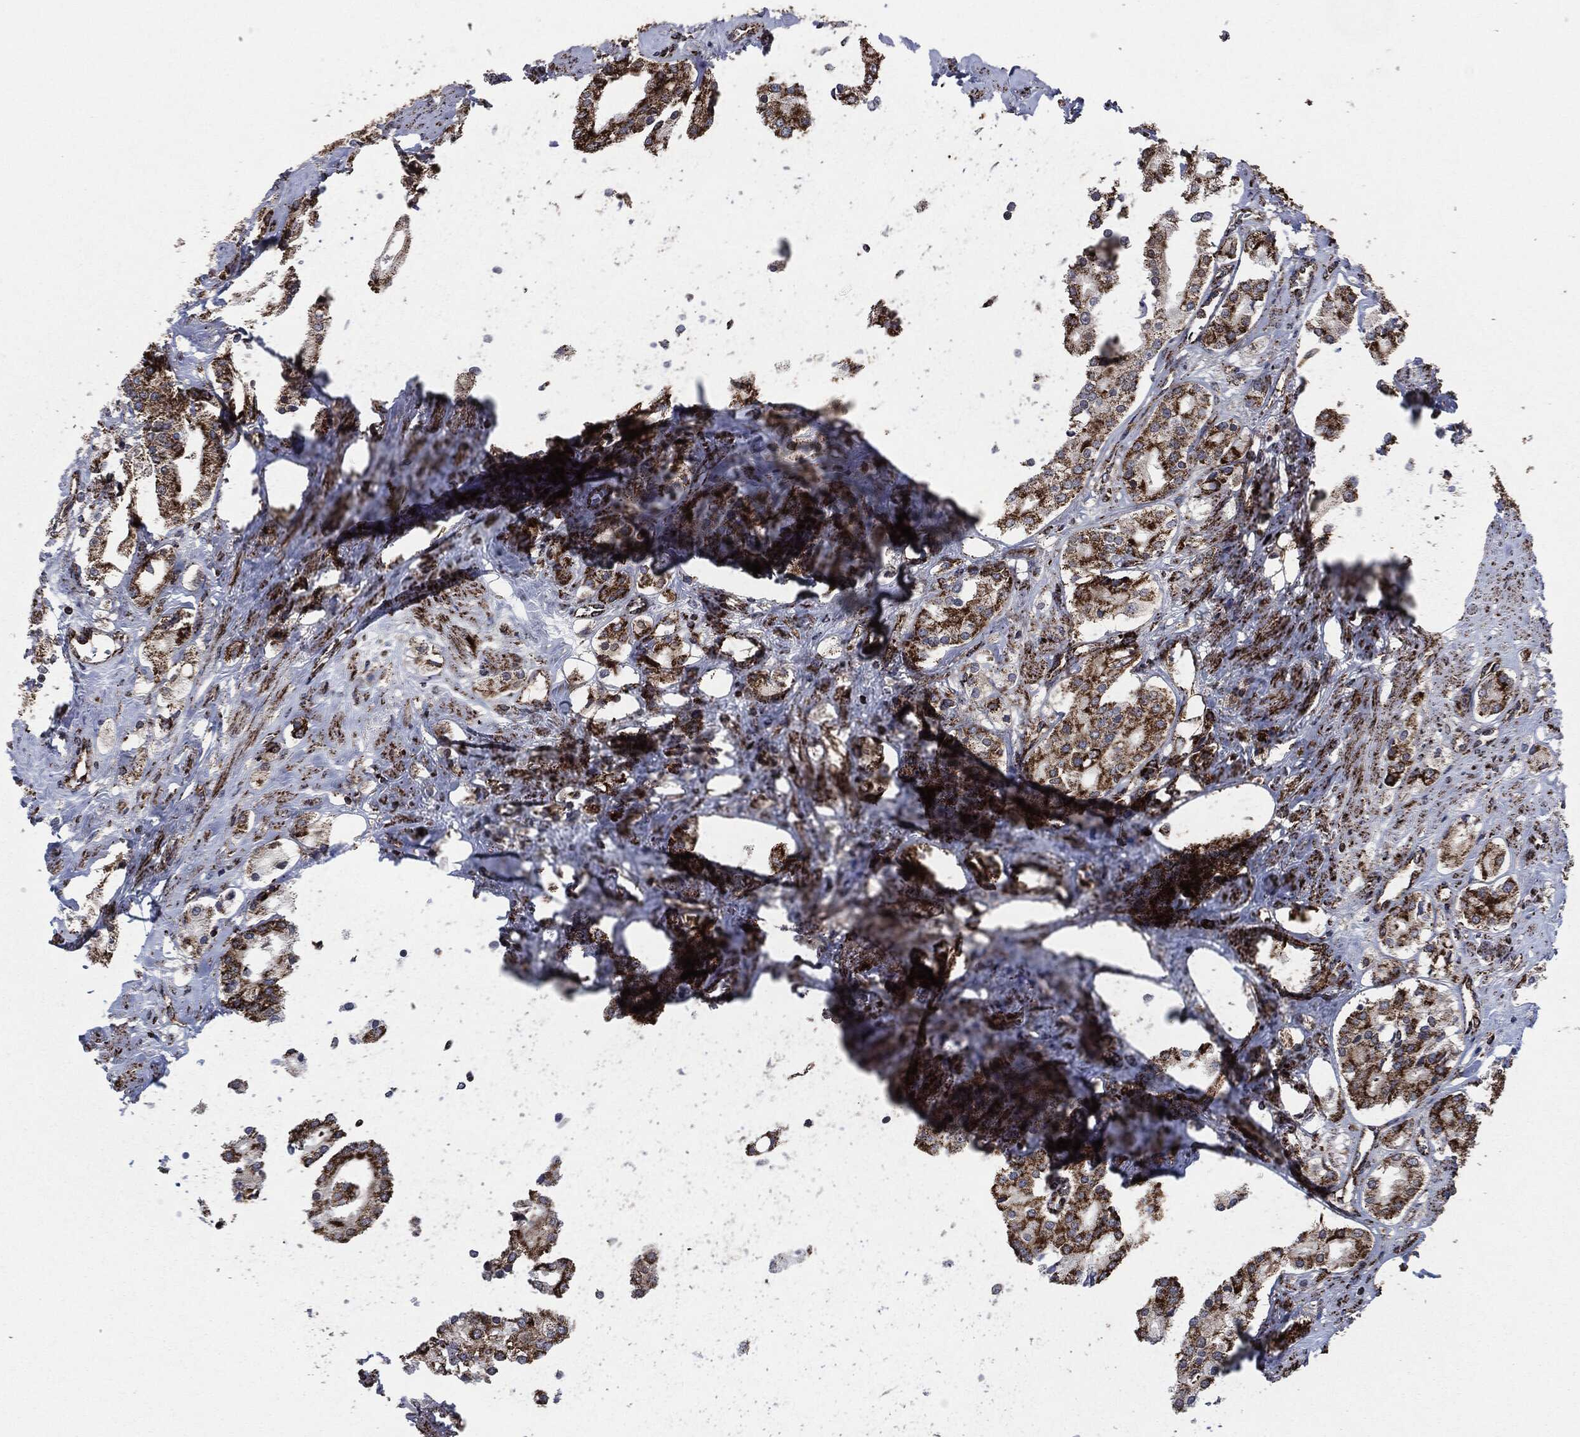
{"staining": {"intensity": "strong", "quantity": "25%-75%", "location": "cytoplasmic/membranous"}, "tissue": "prostate cancer", "cell_type": "Tumor cells", "image_type": "cancer", "snomed": [{"axis": "morphology", "description": "Adenocarcinoma, NOS"}, {"axis": "topography", "description": "Prostate and seminal vesicle, NOS"}, {"axis": "topography", "description": "Prostate"}], "caption": "The photomicrograph reveals immunohistochemical staining of prostate cancer. There is strong cytoplasmic/membranous staining is appreciated in approximately 25%-75% of tumor cells. (Stains: DAB in brown, nuclei in blue, Microscopy: brightfield microscopy at high magnification).", "gene": "FH", "patient": {"sex": "male", "age": 67}}